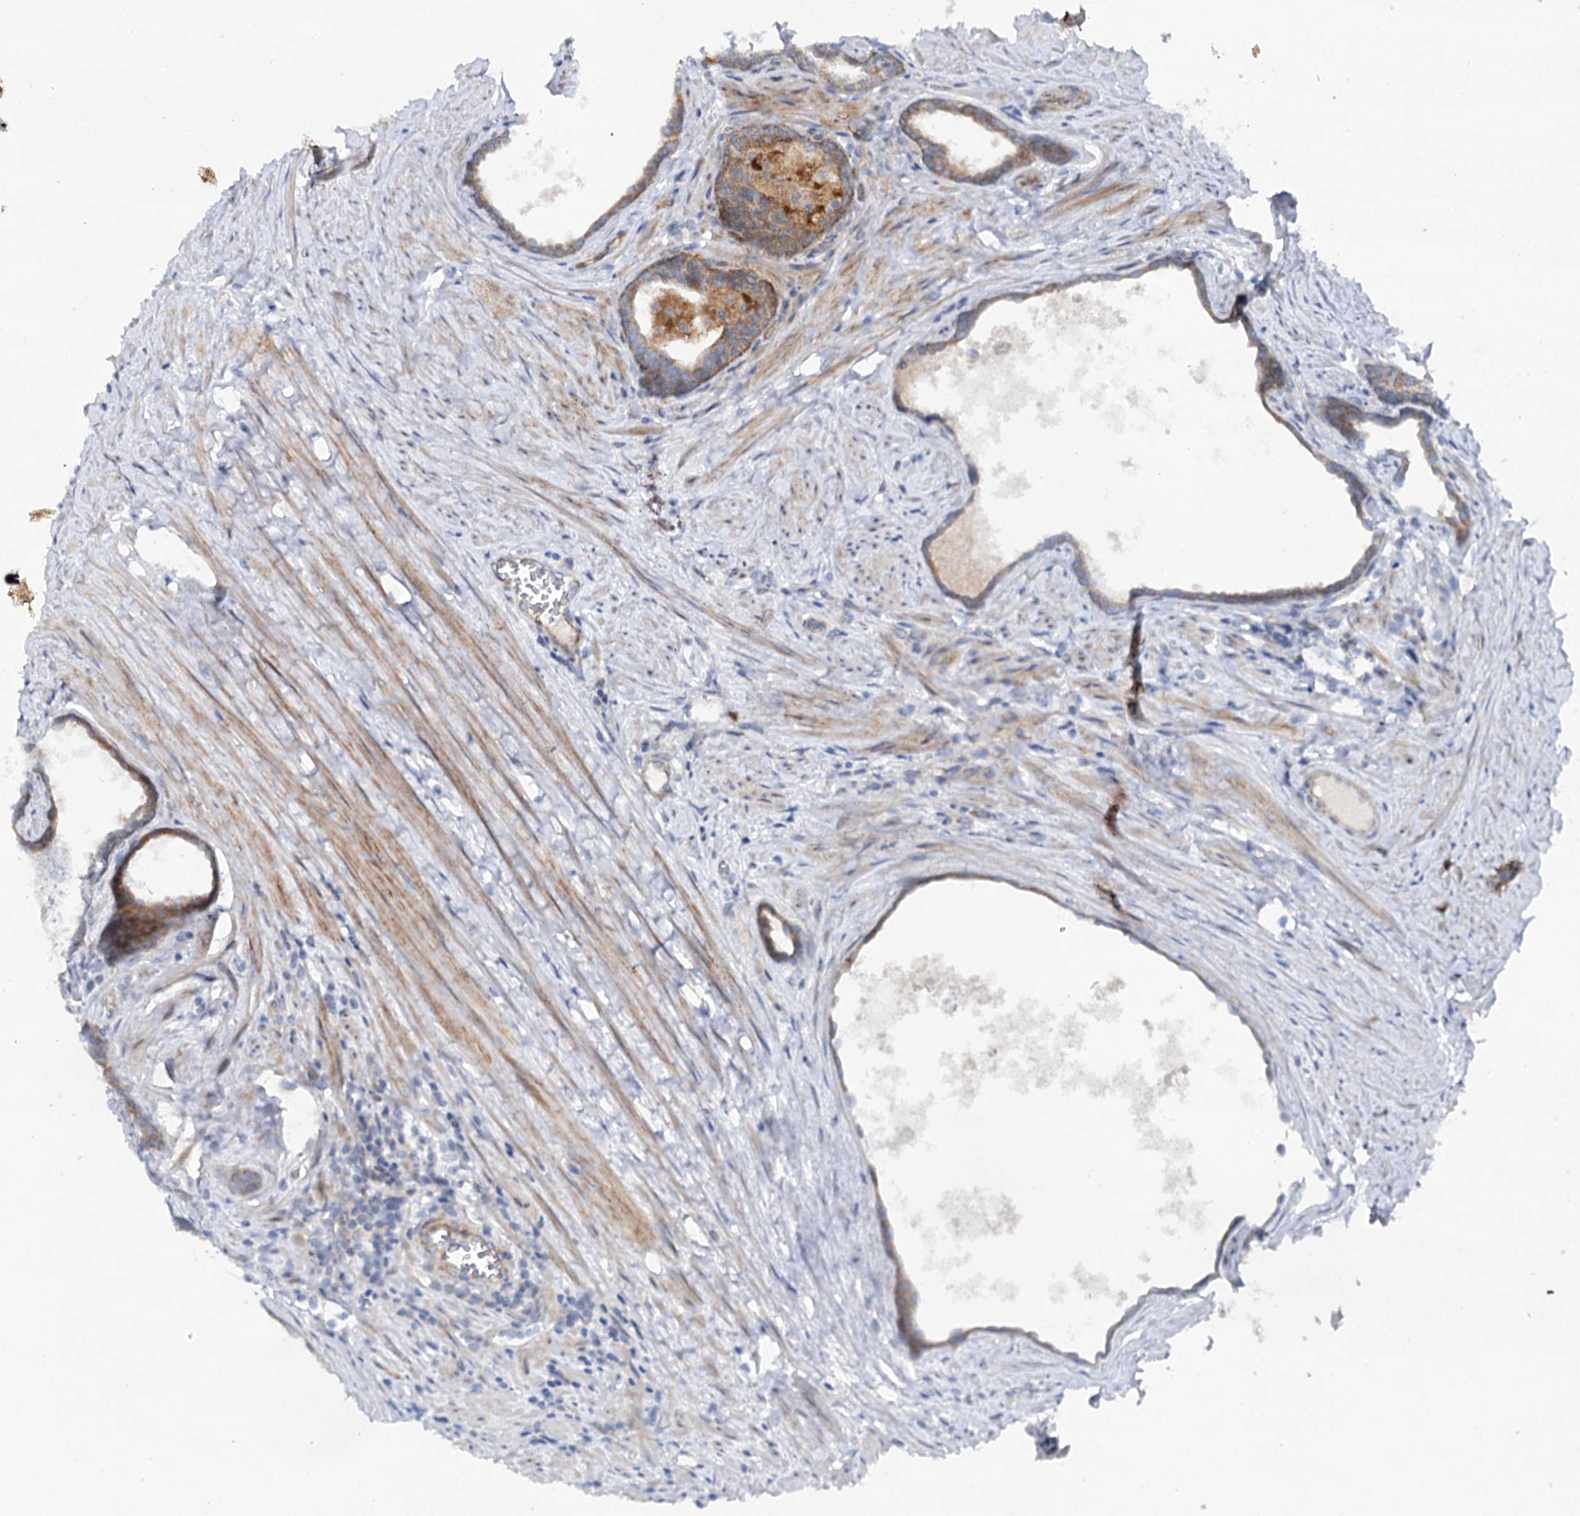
{"staining": {"intensity": "moderate", "quantity": "<25%", "location": "cytoplasmic/membranous"}, "tissue": "prostate cancer", "cell_type": "Tumor cells", "image_type": "cancer", "snomed": [{"axis": "morphology", "description": "Adenocarcinoma, Low grade"}, {"axis": "topography", "description": "Prostate"}], "caption": "About <25% of tumor cells in prostate cancer (adenocarcinoma (low-grade)) show moderate cytoplasmic/membranous protein positivity as visualized by brown immunohistochemical staining.", "gene": "ADGRG4", "patient": {"sex": "male", "age": 71}}